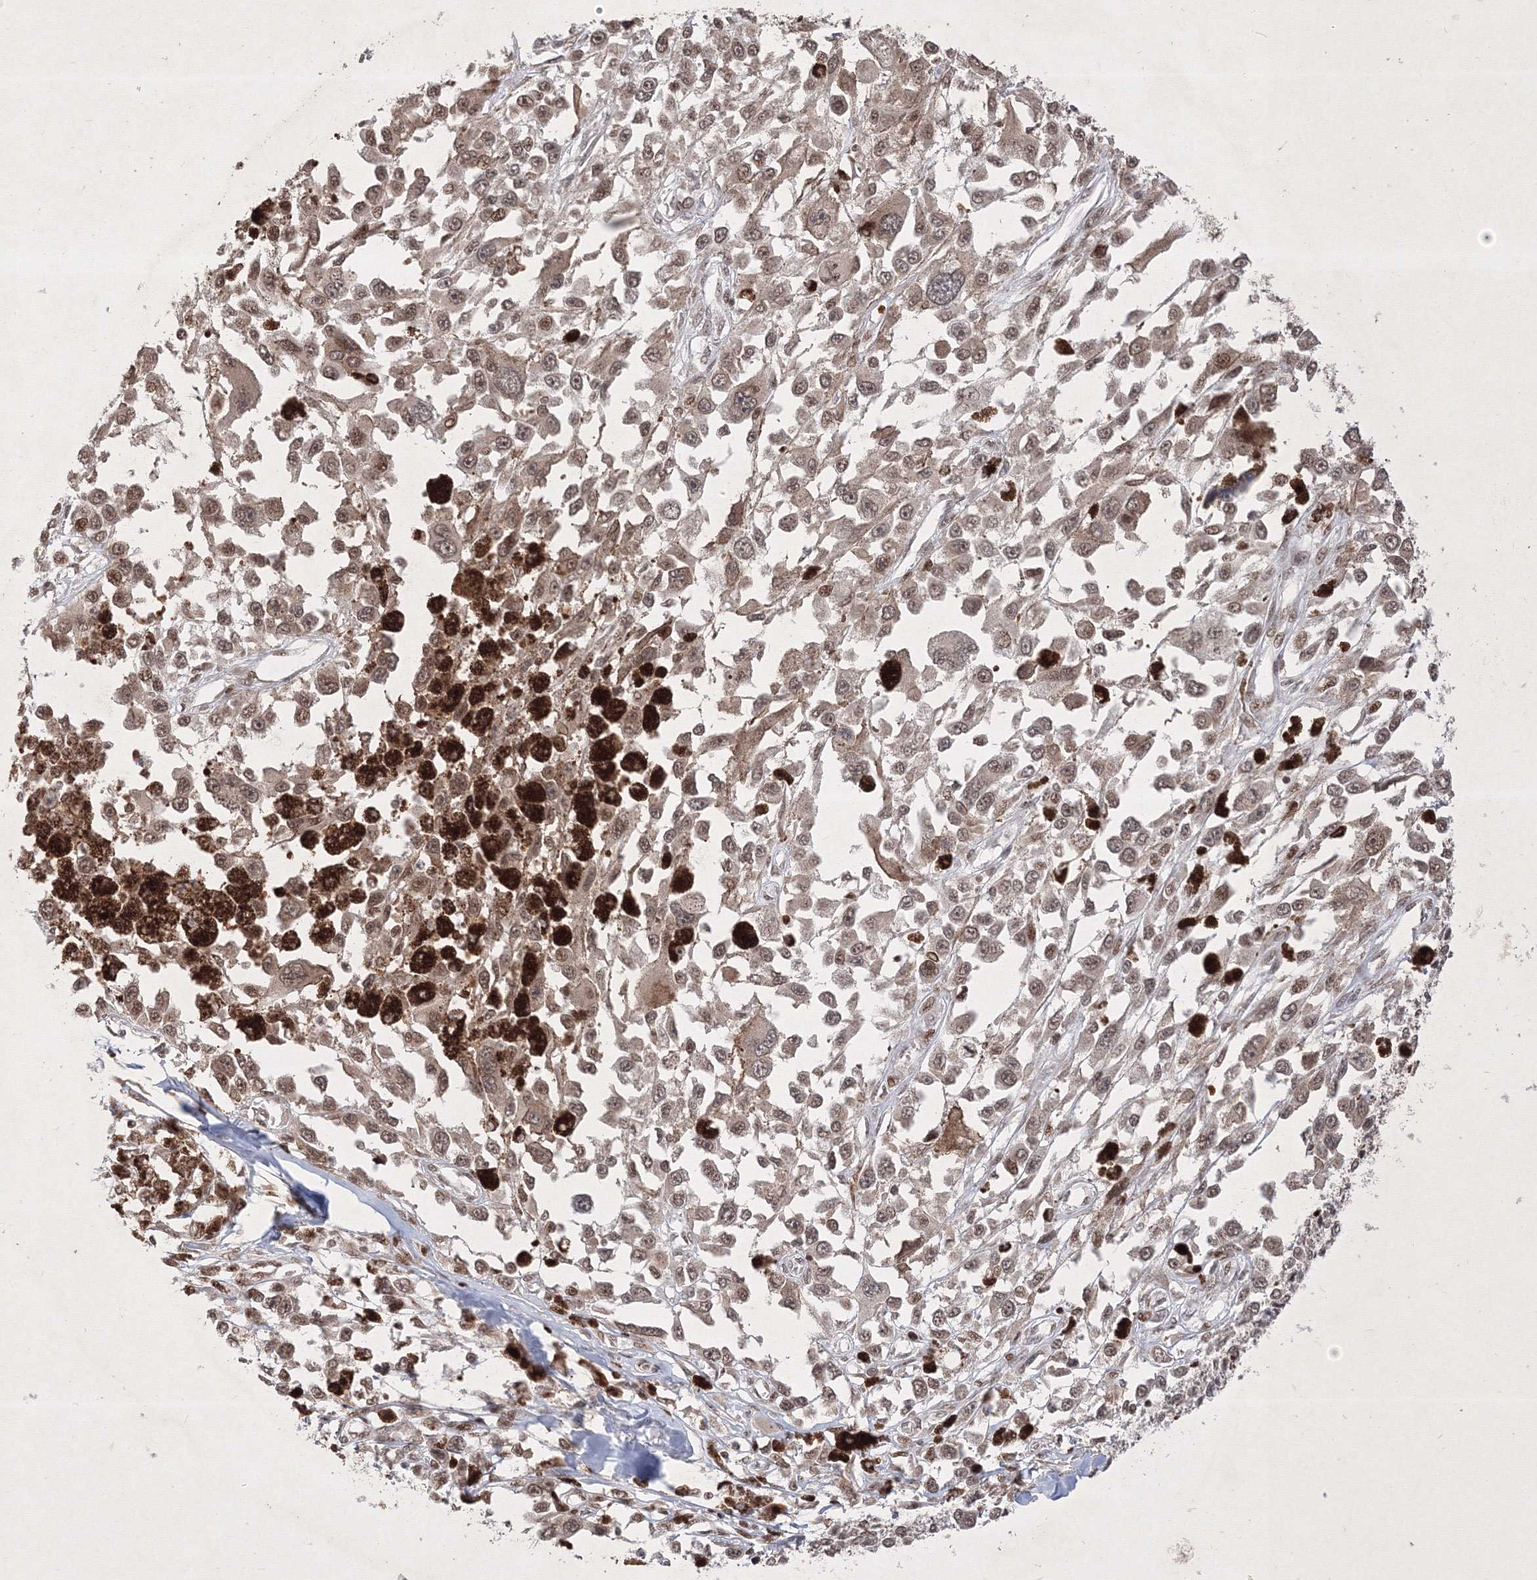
{"staining": {"intensity": "weak", "quantity": ">75%", "location": "nuclear"}, "tissue": "melanoma", "cell_type": "Tumor cells", "image_type": "cancer", "snomed": [{"axis": "morphology", "description": "Malignant melanoma, Metastatic site"}, {"axis": "topography", "description": "Lymph node"}], "caption": "Protein staining of malignant melanoma (metastatic site) tissue exhibits weak nuclear staining in approximately >75% of tumor cells.", "gene": "TAB1", "patient": {"sex": "male", "age": 59}}